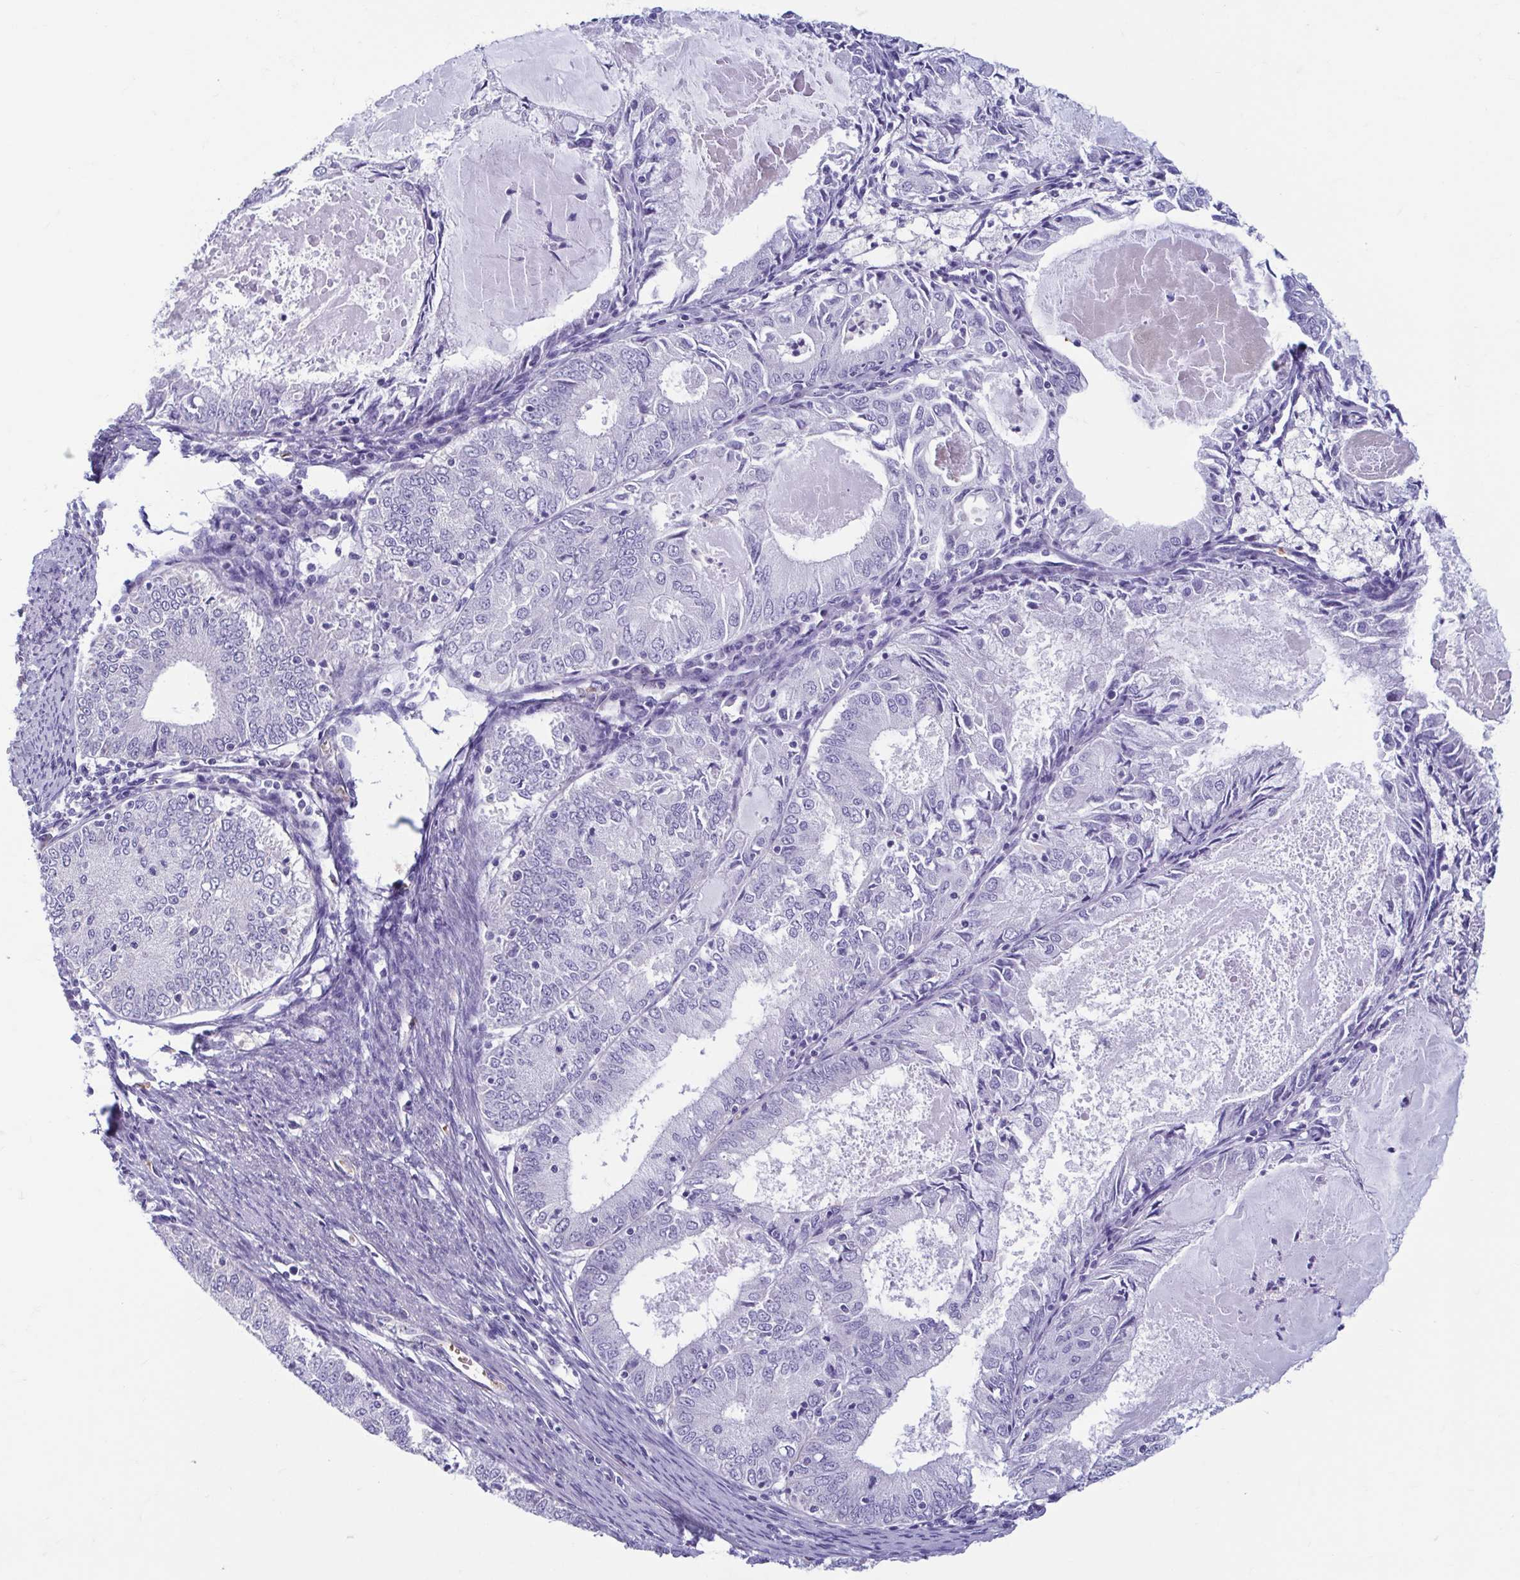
{"staining": {"intensity": "negative", "quantity": "none", "location": "none"}, "tissue": "endometrial cancer", "cell_type": "Tumor cells", "image_type": "cancer", "snomed": [{"axis": "morphology", "description": "Adenocarcinoma, NOS"}, {"axis": "topography", "description": "Endometrium"}], "caption": "DAB immunohistochemical staining of endometrial adenocarcinoma displays no significant staining in tumor cells. (Brightfield microscopy of DAB (3,3'-diaminobenzidine) immunohistochemistry at high magnification).", "gene": "MORC4", "patient": {"sex": "female", "age": 57}}